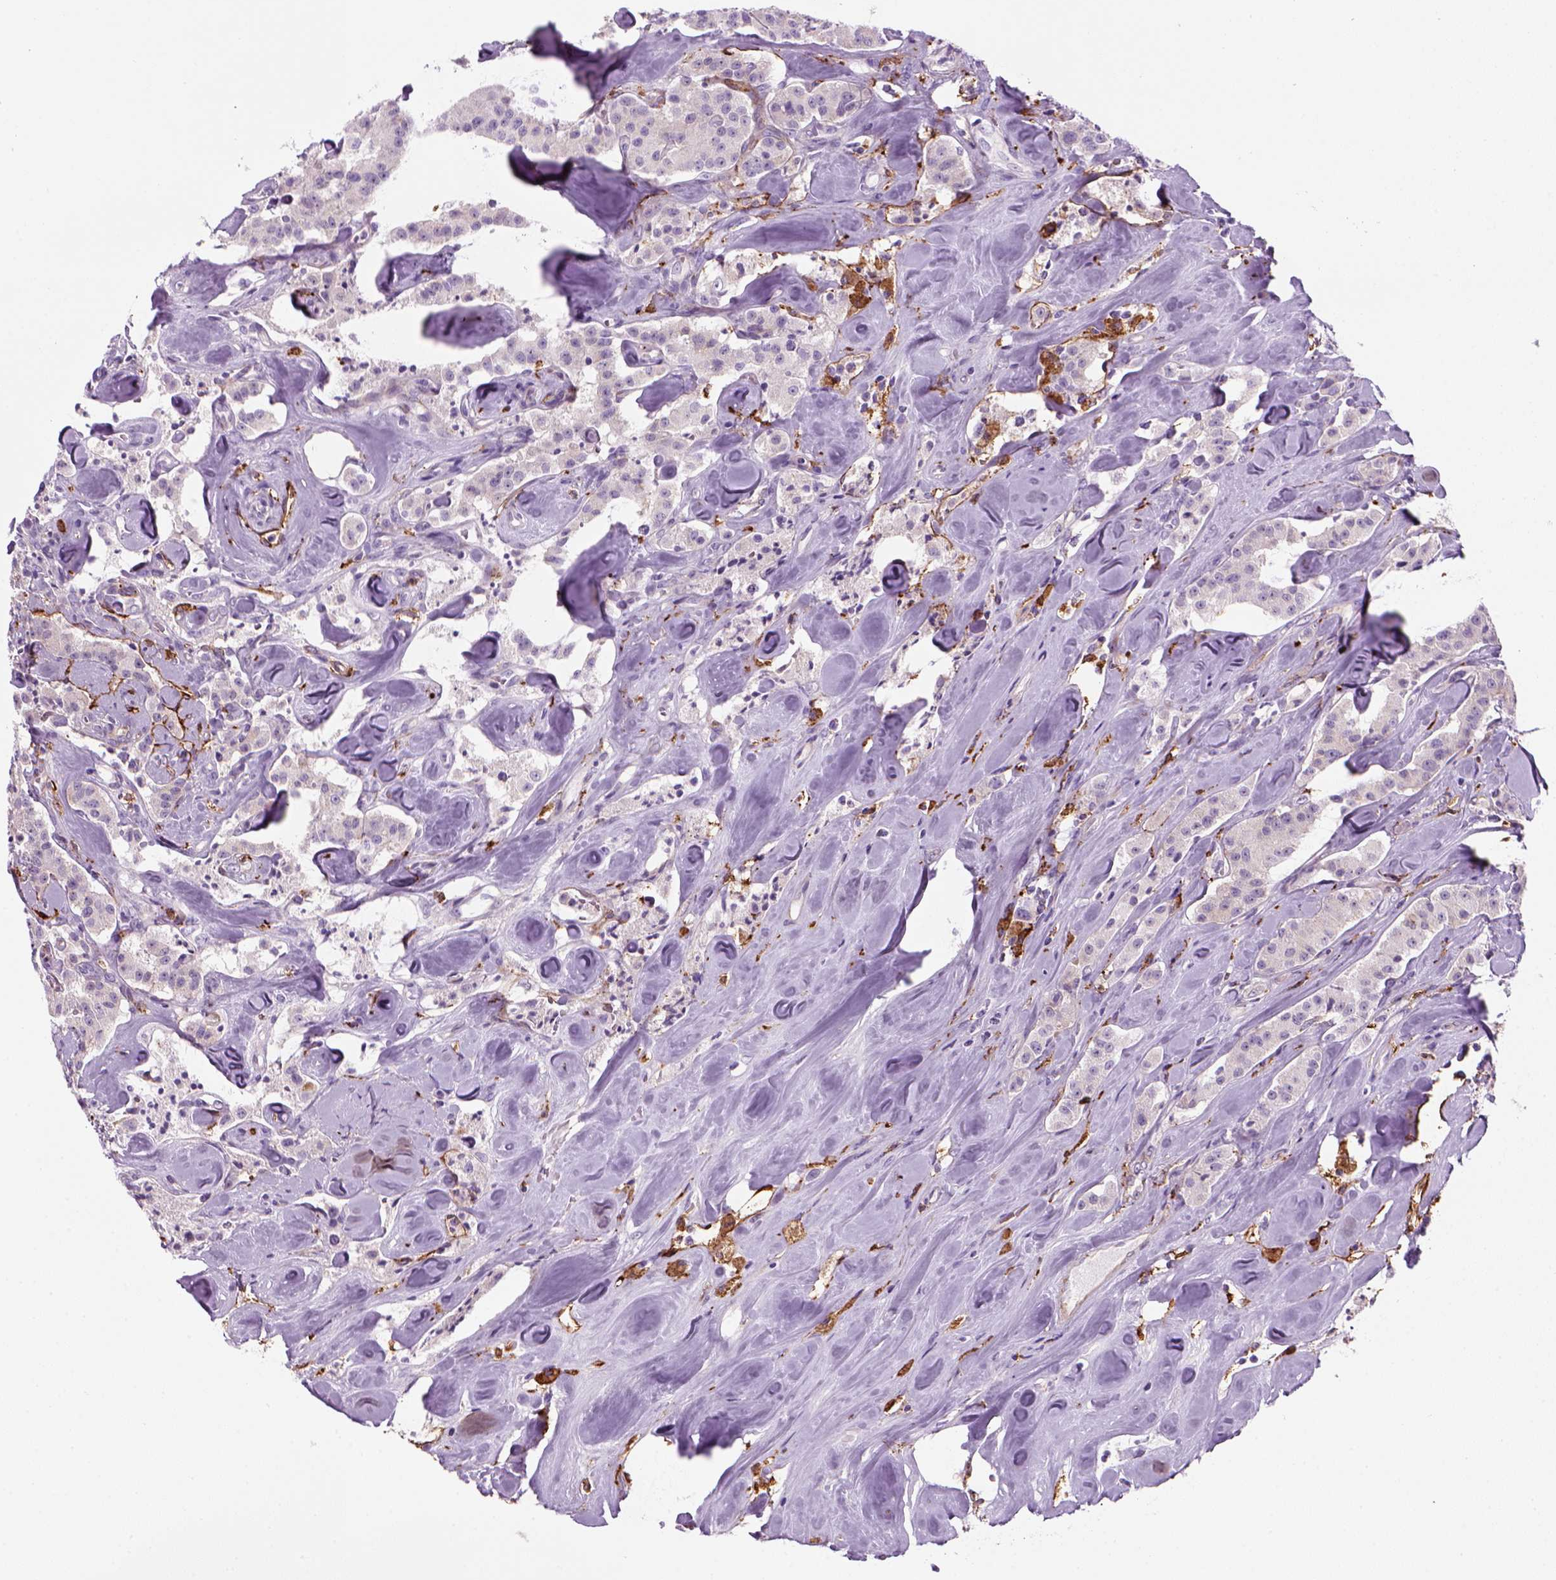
{"staining": {"intensity": "negative", "quantity": "none", "location": "none"}, "tissue": "carcinoid", "cell_type": "Tumor cells", "image_type": "cancer", "snomed": [{"axis": "morphology", "description": "Carcinoid, malignant, NOS"}, {"axis": "topography", "description": "Pancreas"}], "caption": "This is an IHC histopathology image of human carcinoid (malignant). There is no positivity in tumor cells.", "gene": "MARCKS", "patient": {"sex": "male", "age": 41}}